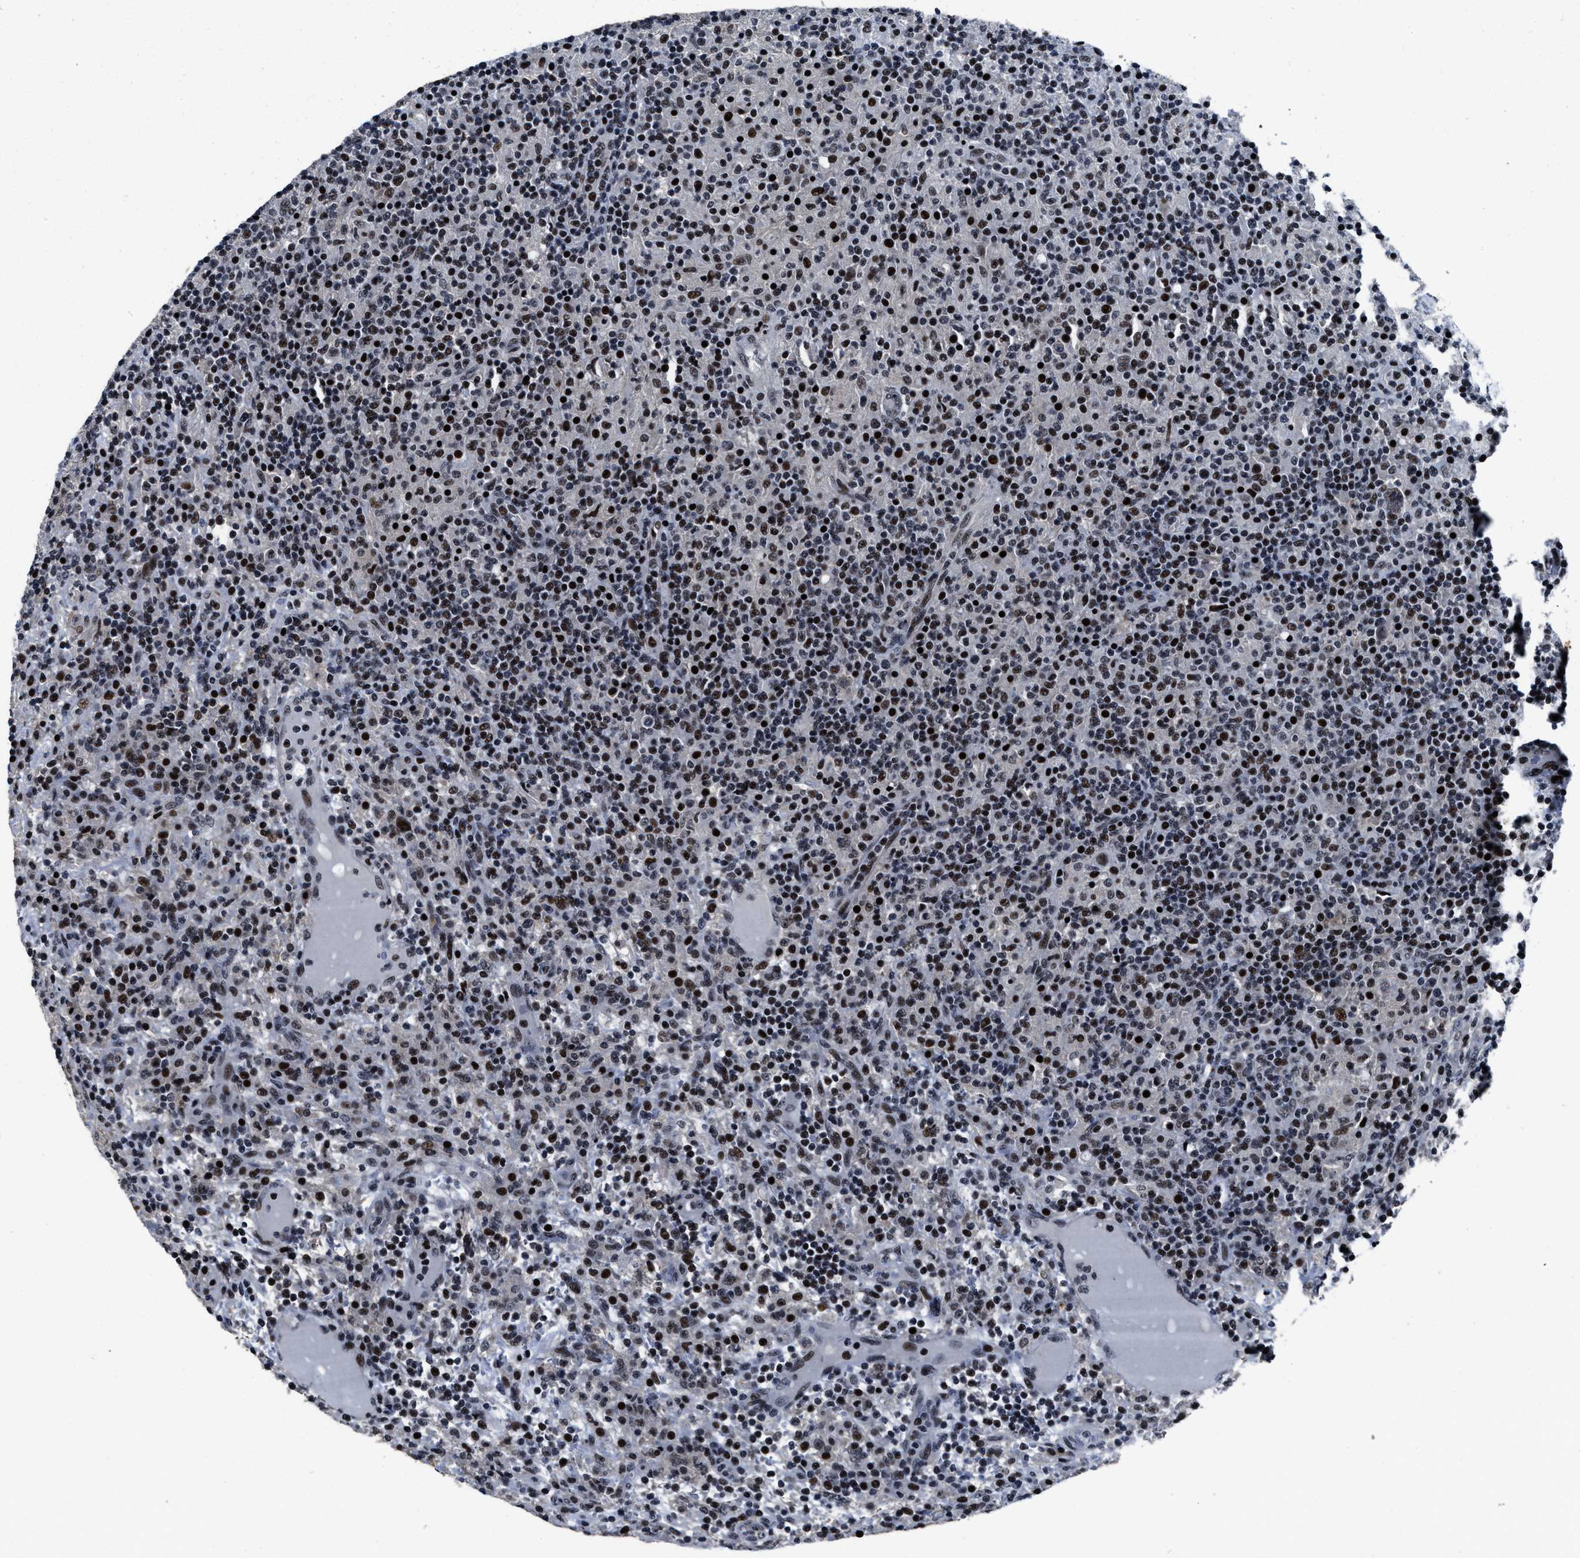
{"staining": {"intensity": "moderate", "quantity": "25%-75%", "location": "nuclear"}, "tissue": "lymphoma", "cell_type": "Tumor cells", "image_type": "cancer", "snomed": [{"axis": "morphology", "description": "Hodgkin's disease, NOS"}, {"axis": "topography", "description": "Lymph node"}], "caption": "An image of Hodgkin's disease stained for a protein displays moderate nuclear brown staining in tumor cells.", "gene": "ZNF233", "patient": {"sex": "male", "age": 70}}